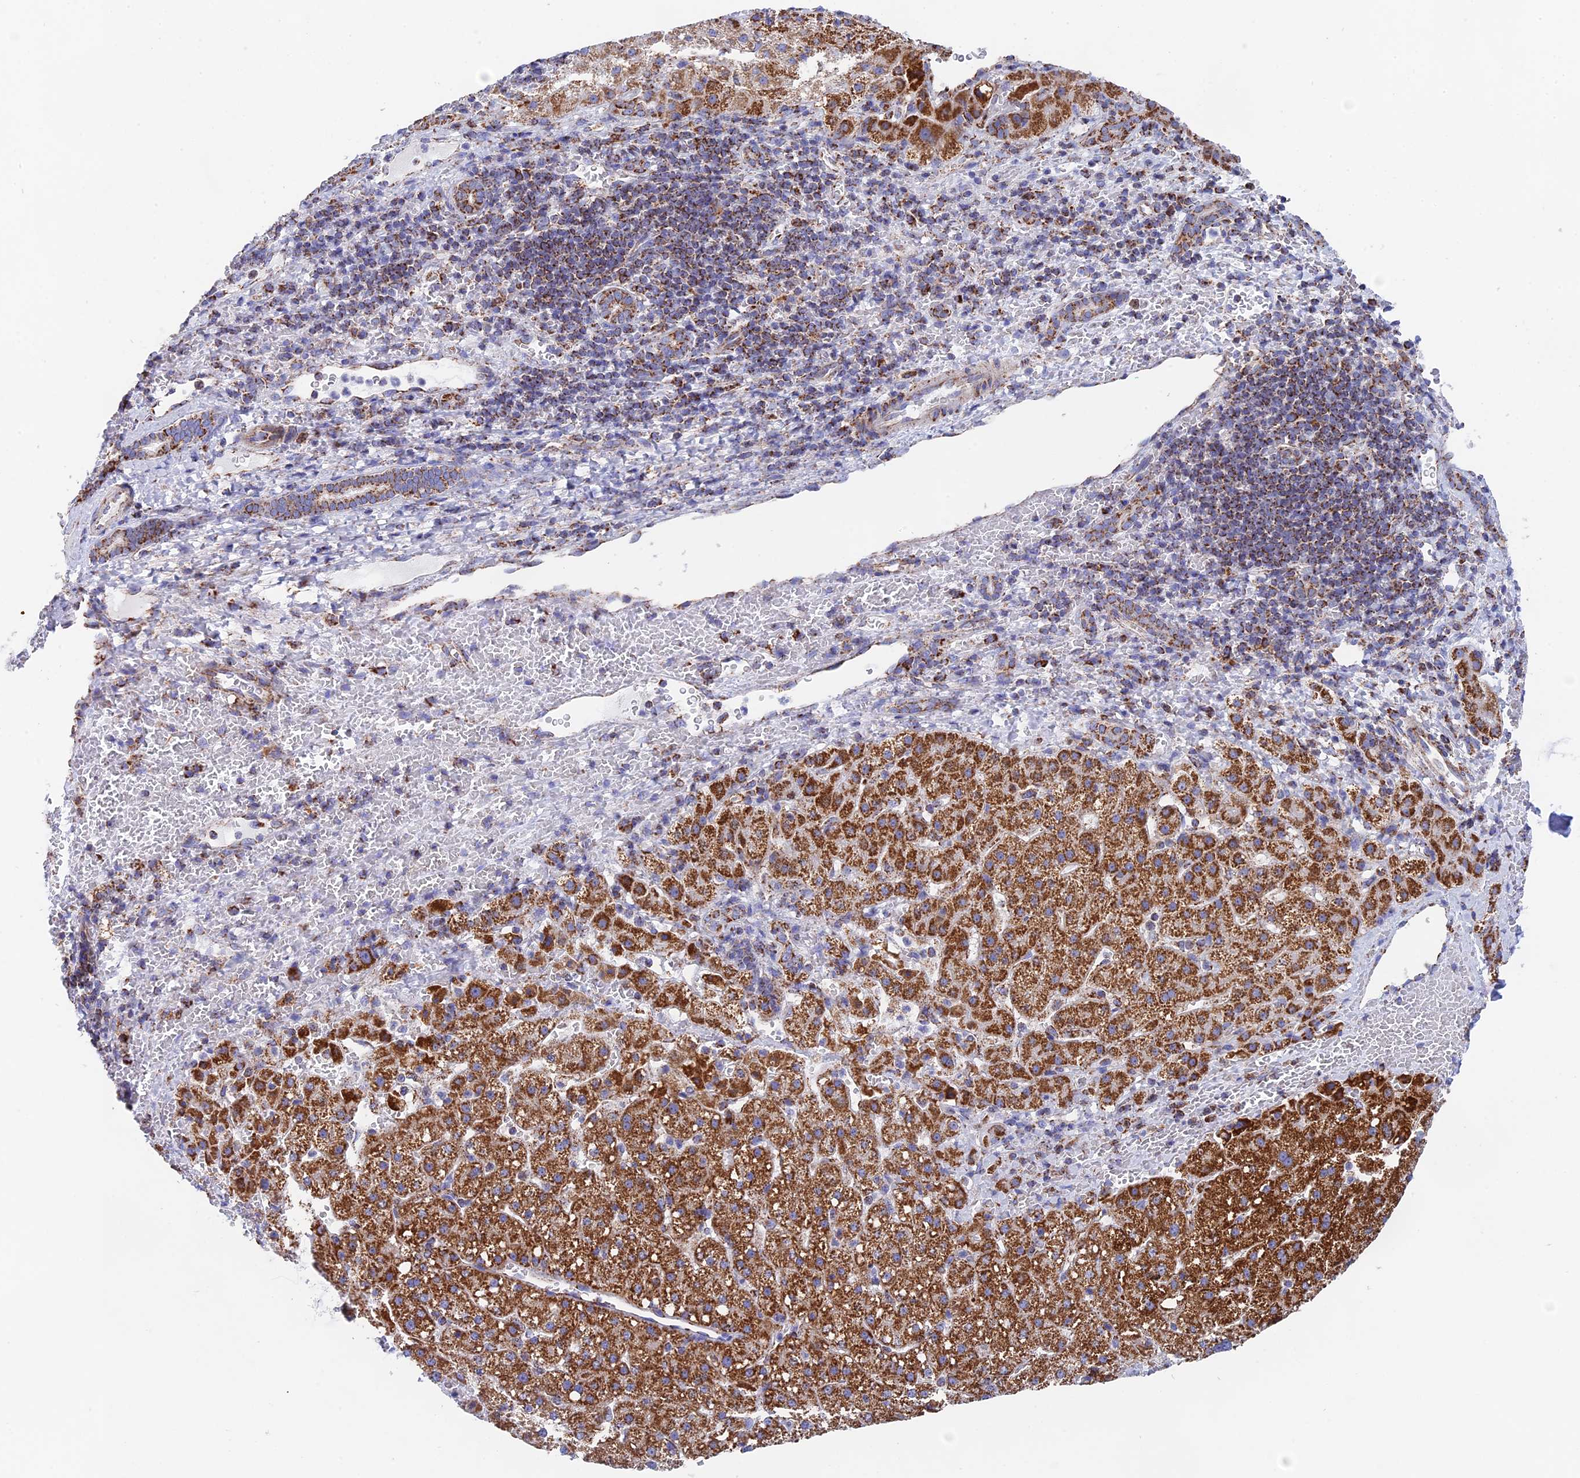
{"staining": {"intensity": "strong", "quantity": ">75%", "location": "cytoplasmic/membranous"}, "tissue": "liver cancer", "cell_type": "Tumor cells", "image_type": "cancer", "snomed": [{"axis": "morphology", "description": "Carcinoma, Hepatocellular, NOS"}, {"axis": "topography", "description": "Liver"}], "caption": "Liver cancer (hepatocellular carcinoma) was stained to show a protein in brown. There is high levels of strong cytoplasmic/membranous expression in approximately >75% of tumor cells.", "gene": "NDUFA5", "patient": {"sex": "male", "age": 57}}